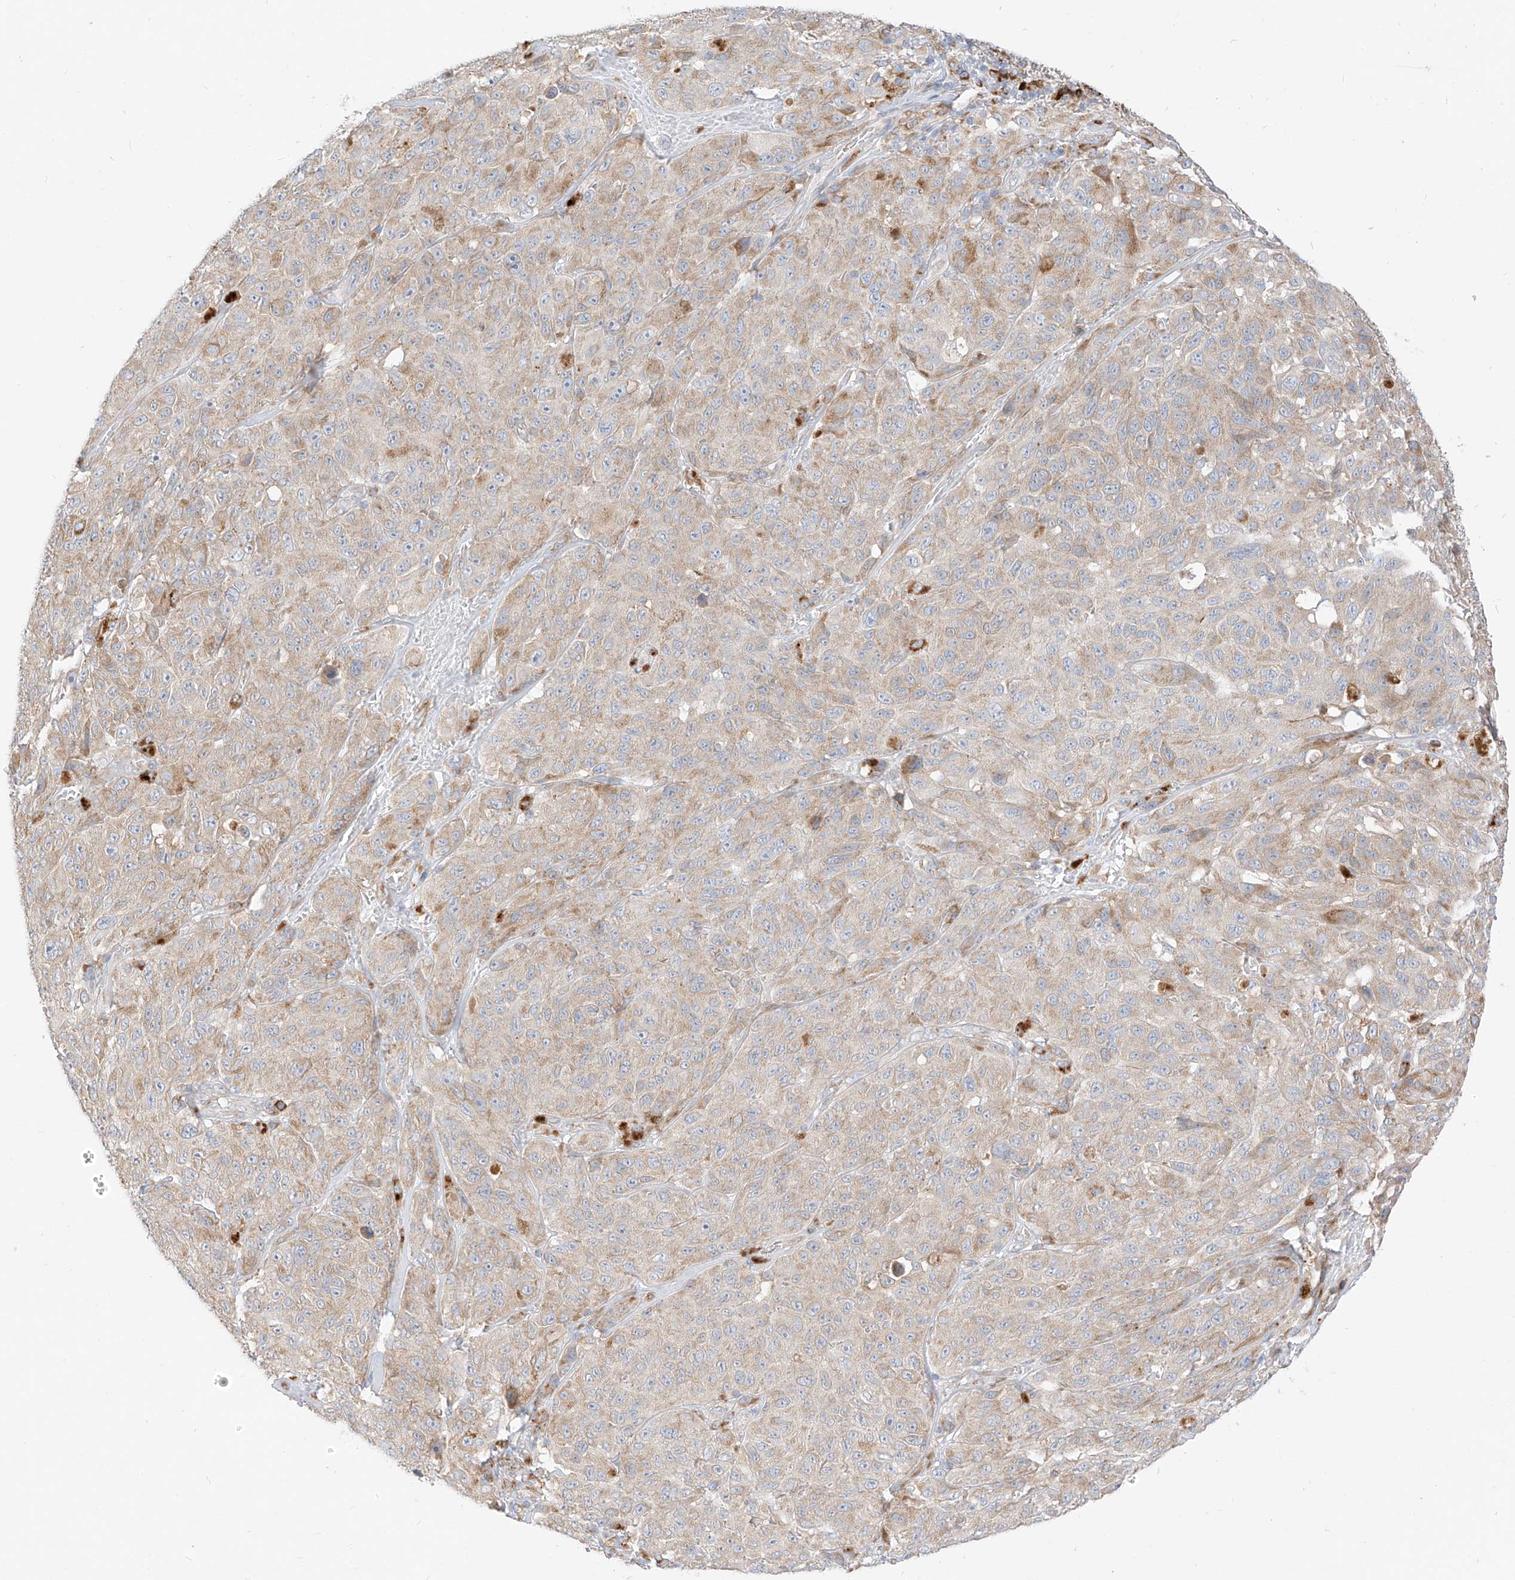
{"staining": {"intensity": "moderate", "quantity": "25%-75%", "location": "cytoplasmic/membranous"}, "tissue": "melanoma", "cell_type": "Tumor cells", "image_type": "cancer", "snomed": [{"axis": "morphology", "description": "Malignant melanoma, NOS"}, {"axis": "topography", "description": "Skin"}], "caption": "Moderate cytoplasmic/membranous protein staining is appreciated in about 25%-75% of tumor cells in melanoma.", "gene": "STT3A", "patient": {"sex": "male", "age": 66}}